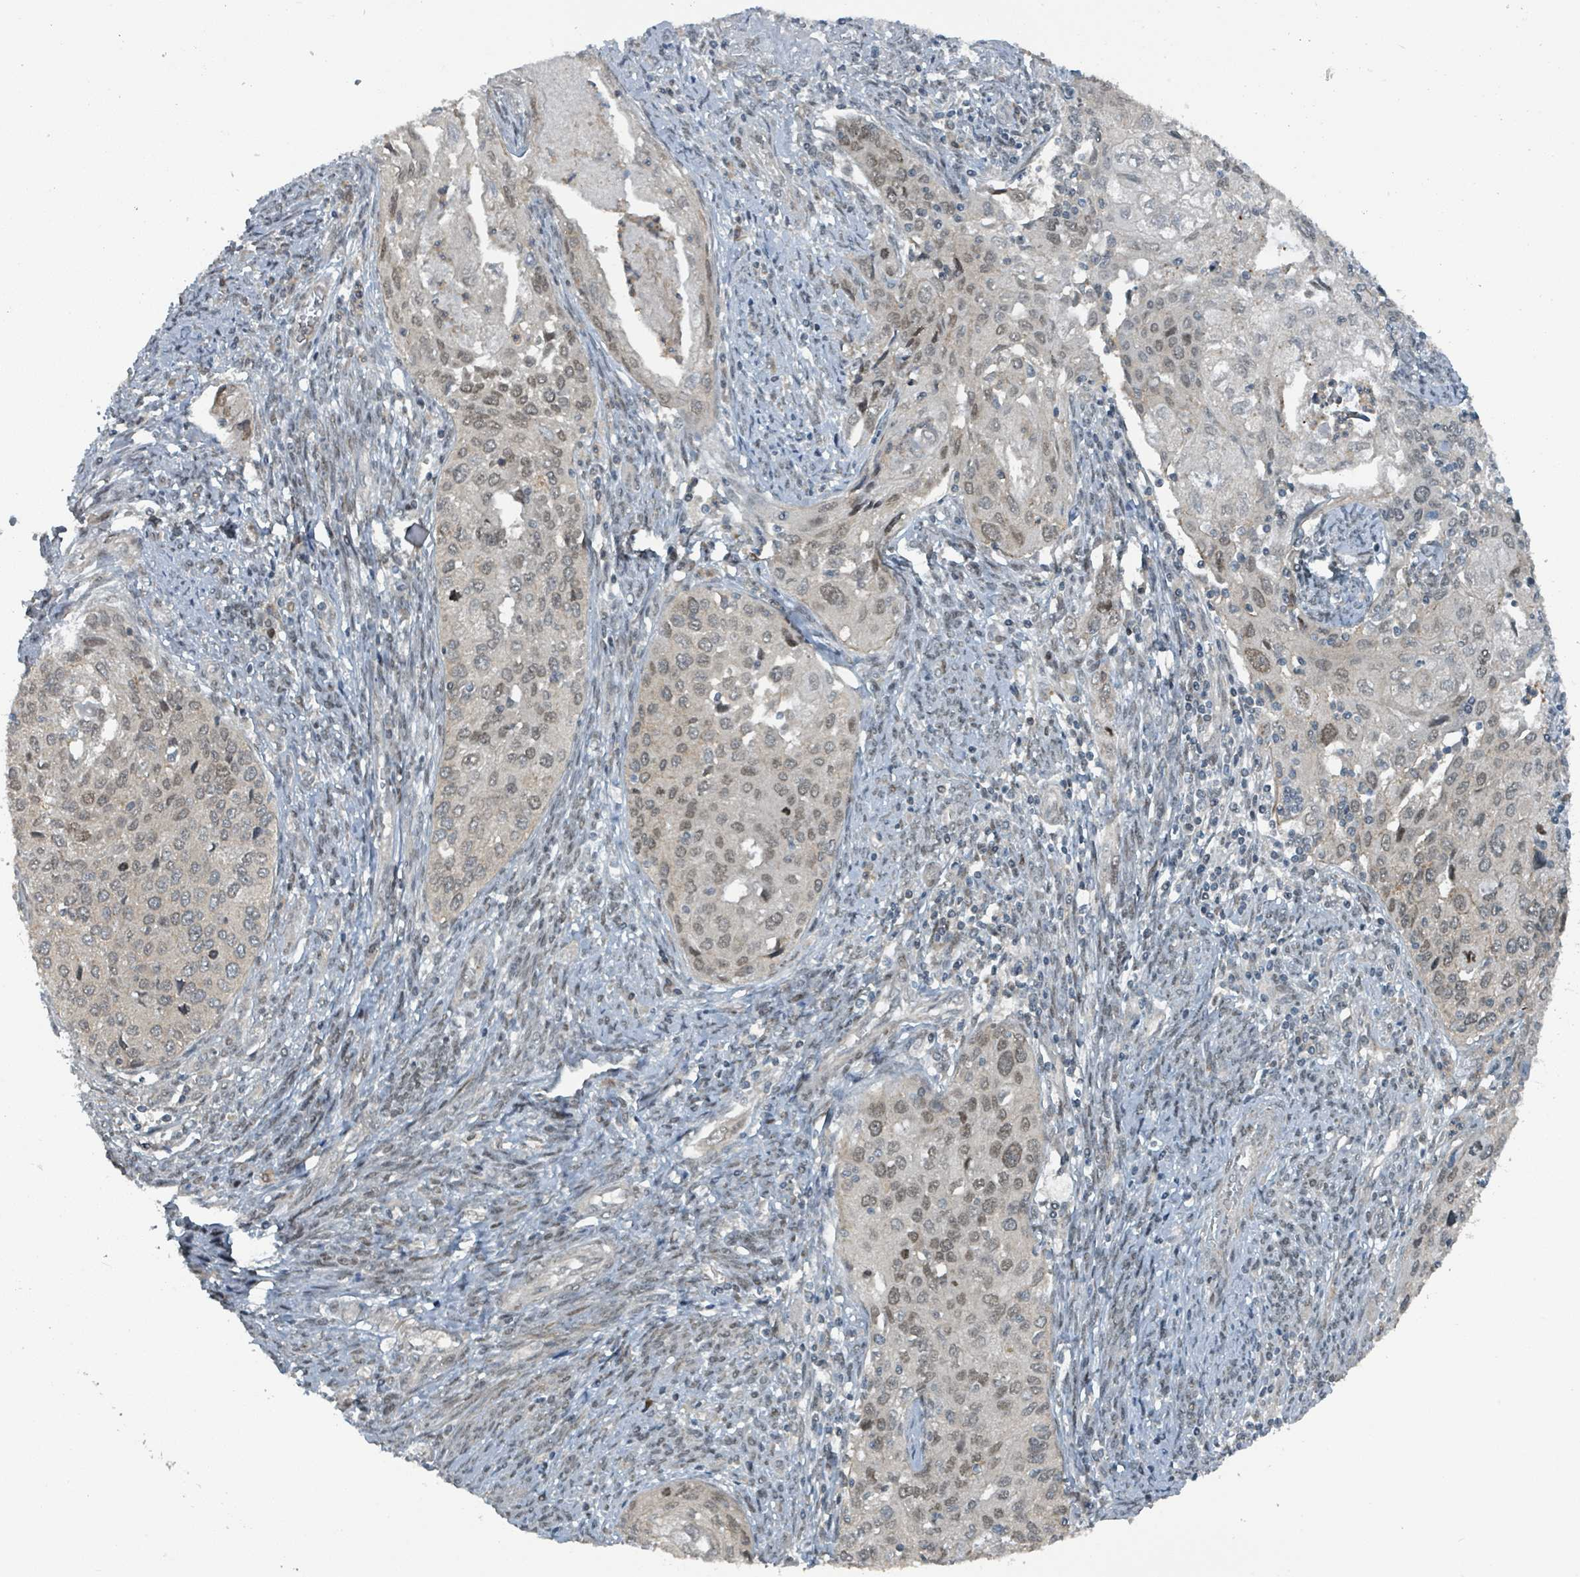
{"staining": {"intensity": "weak", "quantity": "25%-75%", "location": "nuclear"}, "tissue": "cervical cancer", "cell_type": "Tumor cells", "image_type": "cancer", "snomed": [{"axis": "morphology", "description": "Squamous cell carcinoma, NOS"}, {"axis": "topography", "description": "Cervix"}], "caption": "DAB immunohistochemical staining of human cervical cancer displays weak nuclear protein positivity in approximately 25%-75% of tumor cells. Immunohistochemistry (ihc) stains the protein of interest in brown and the nuclei are stained blue.", "gene": "PHIP", "patient": {"sex": "female", "age": 67}}